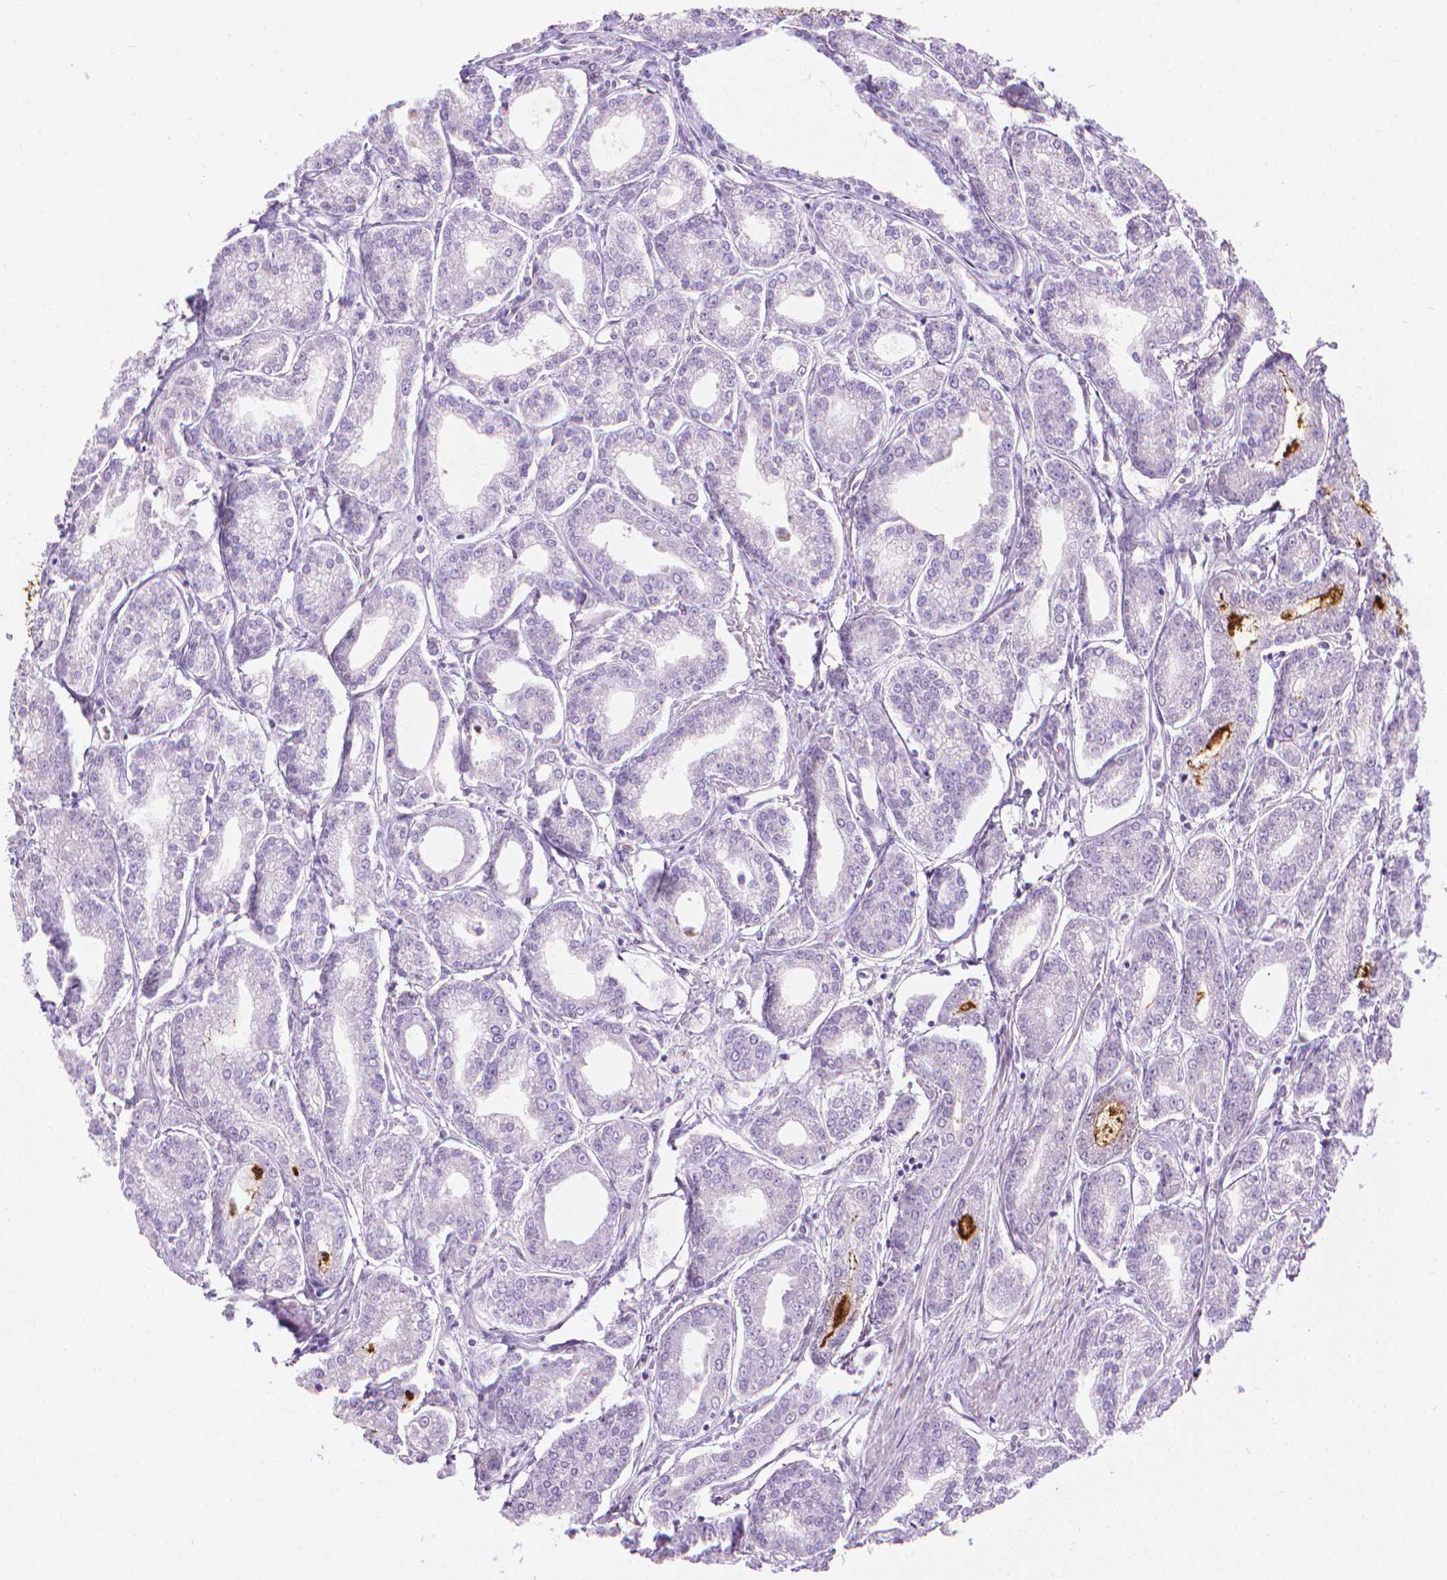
{"staining": {"intensity": "negative", "quantity": "none", "location": "none"}, "tissue": "prostate cancer", "cell_type": "Tumor cells", "image_type": "cancer", "snomed": [{"axis": "morphology", "description": "Adenocarcinoma, NOS"}, {"axis": "topography", "description": "Prostate"}], "caption": "Immunohistochemistry (IHC) of prostate cancer reveals no expression in tumor cells.", "gene": "CFAP52", "patient": {"sex": "male", "age": 71}}